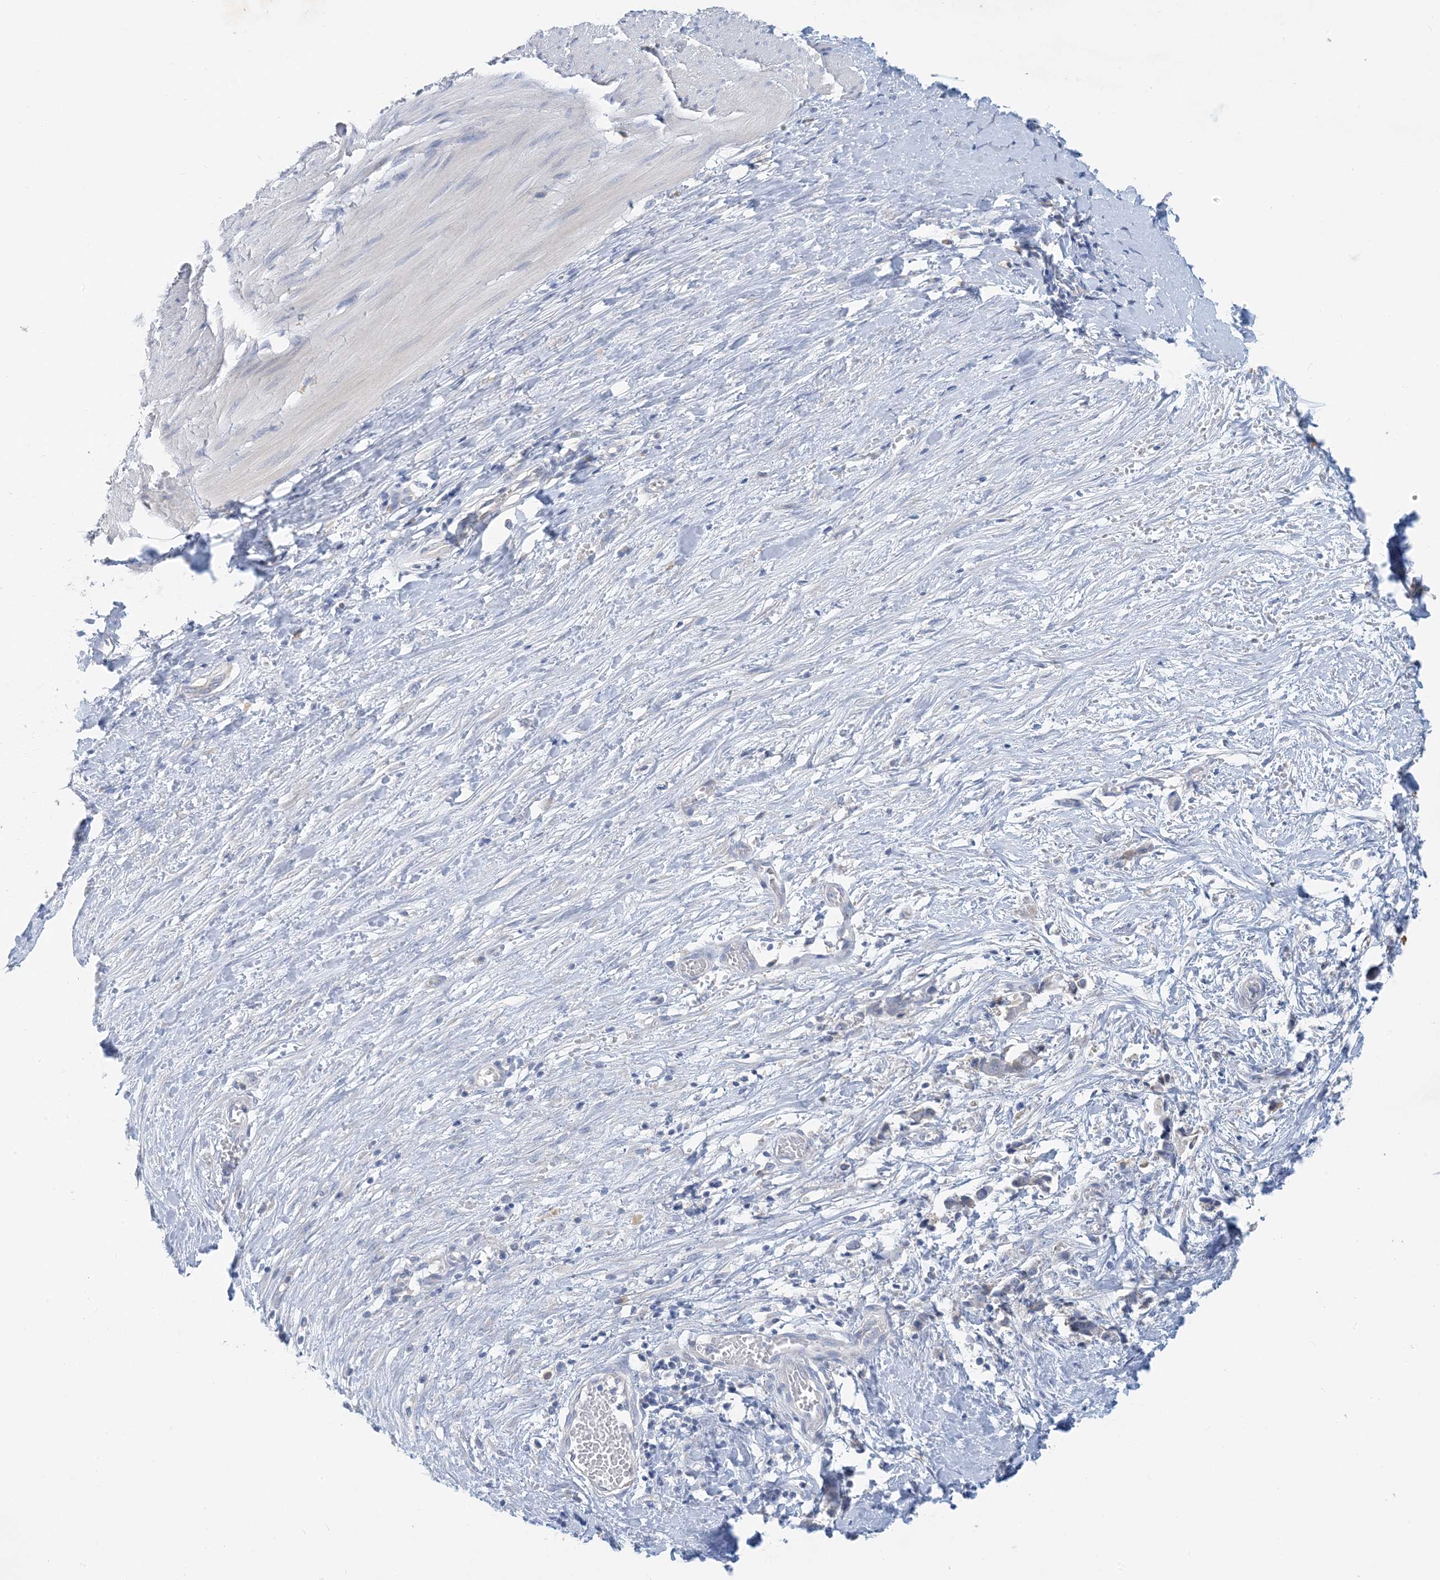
{"staining": {"intensity": "negative", "quantity": "none", "location": "none"}, "tissue": "smooth muscle", "cell_type": "Smooth muscle cells", "image_type": "normal", "snomed": [{"axis": "morphology", "description": "Normal tissue, NOS"}, {"axis": "morphology", "description": "Adenocarcinoma, NOS"}, {"axis": "topography", "description": "Colon"}, {"axis": "topography", "description": "Peripheral nerve tissue"}], "caption": "High power microscopy photomicrograph of an immunohistochemistry histopathology image of unremarkable smooth muscle, revealing no significant expression in smooth muscle cells. The staining was performed using DAB (3,3'-diaminobenzidine) to visualize the protein expression in brown, while the nuclei were stained in blue with hematoxylin (Magnification: 20x).", "gene": "ZCCHC12", "patient": {"sex": "male", "age": 14}}